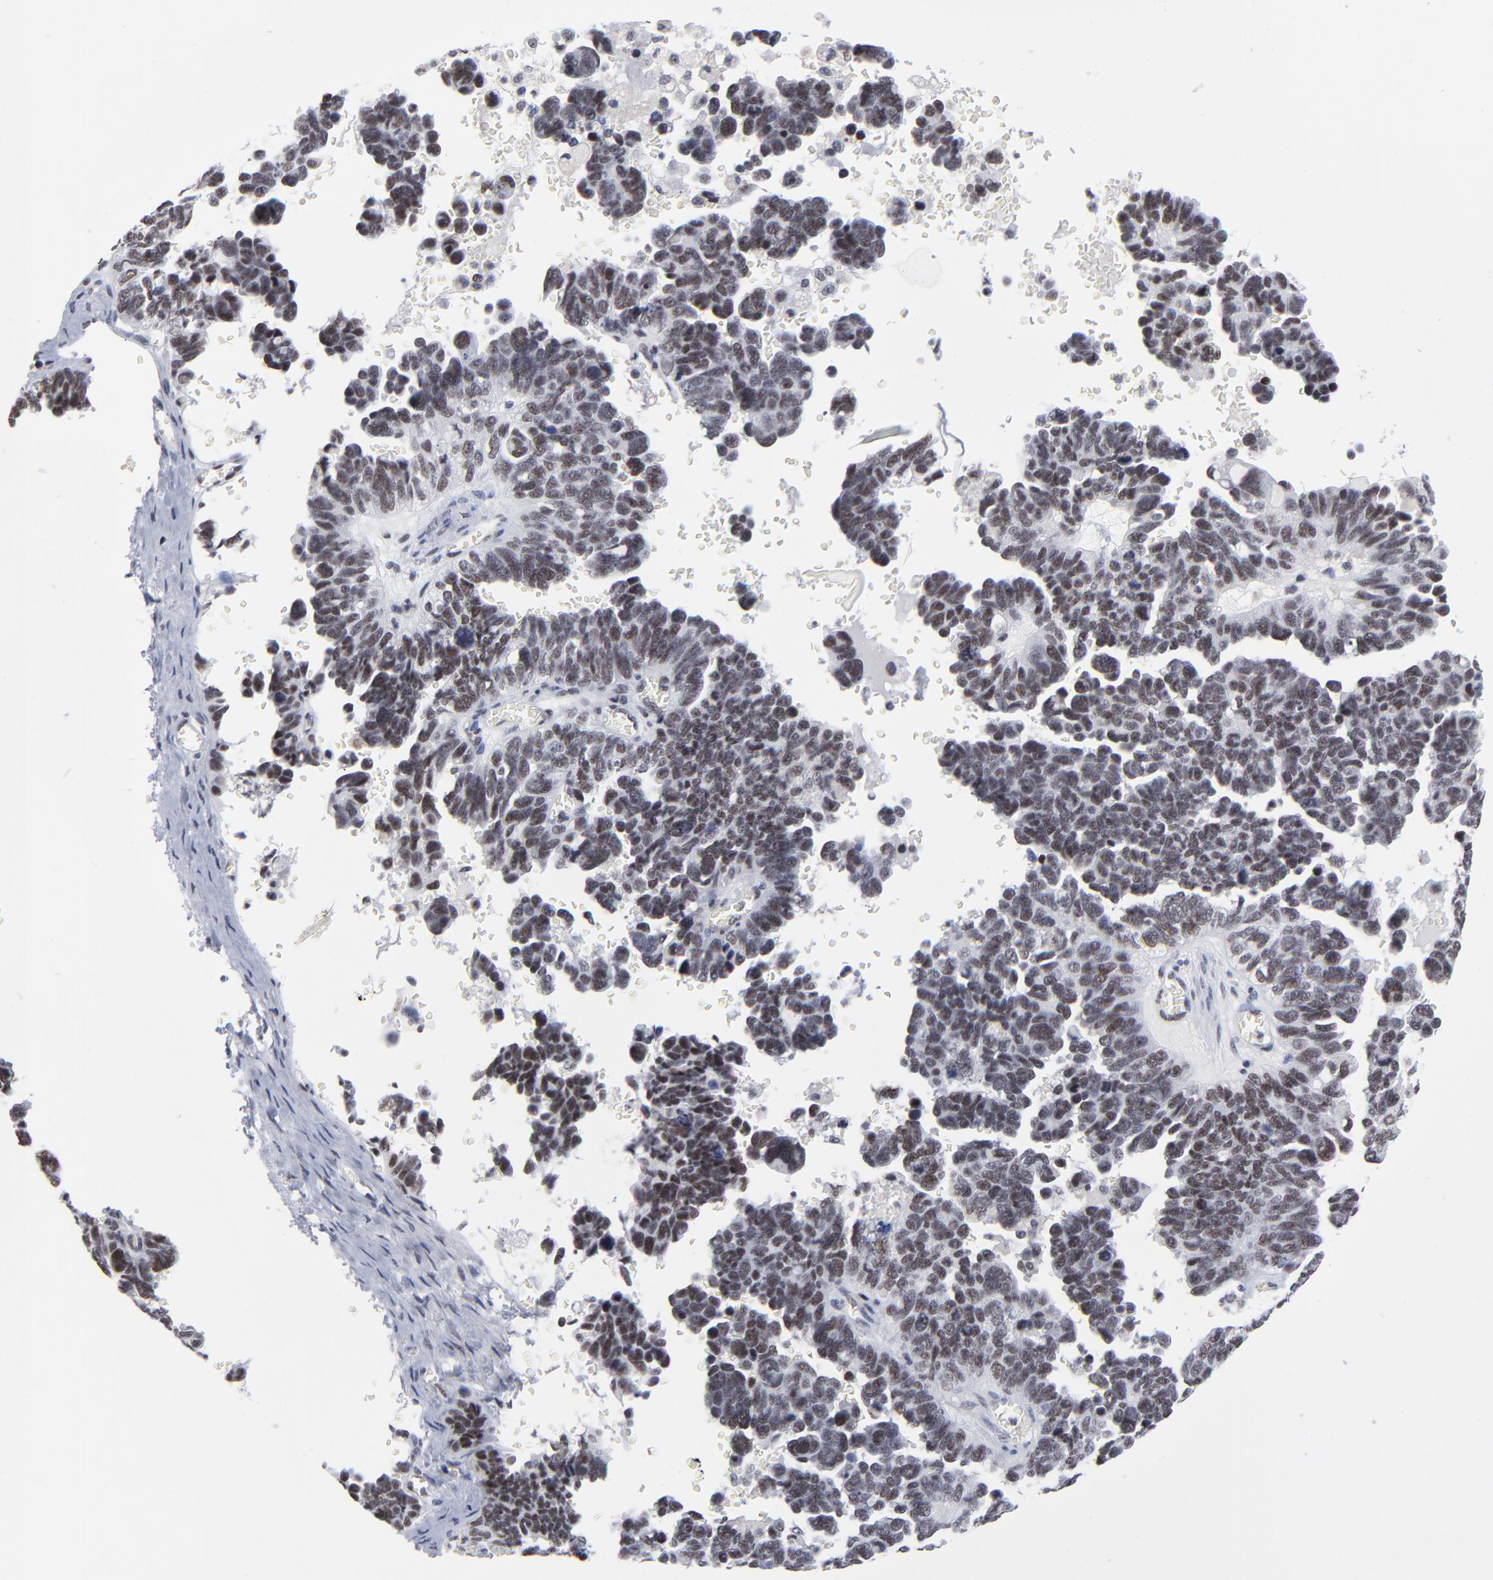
{"staining": {"intensity": "moderate", "quantity": ">75%", "location": "nuclear"}, "tissue": "ovarian cancer", "cell_type": "Tumor cells", "image_type": "cancer", "snomed": [{"axis": "morphology", "description": "Cystadenocarcinoma, serous, NOS"}, {"axis": "topography", "description": "Ovary"}], "caption": "Moderate nuclear staining for a protein is appreciated in about >75% of tumor cells of ovarian serous cystadenocarcinoma using immunohistochemistry.", "gene": "SP2", "patient": {"sex": "female", "age": 69}}